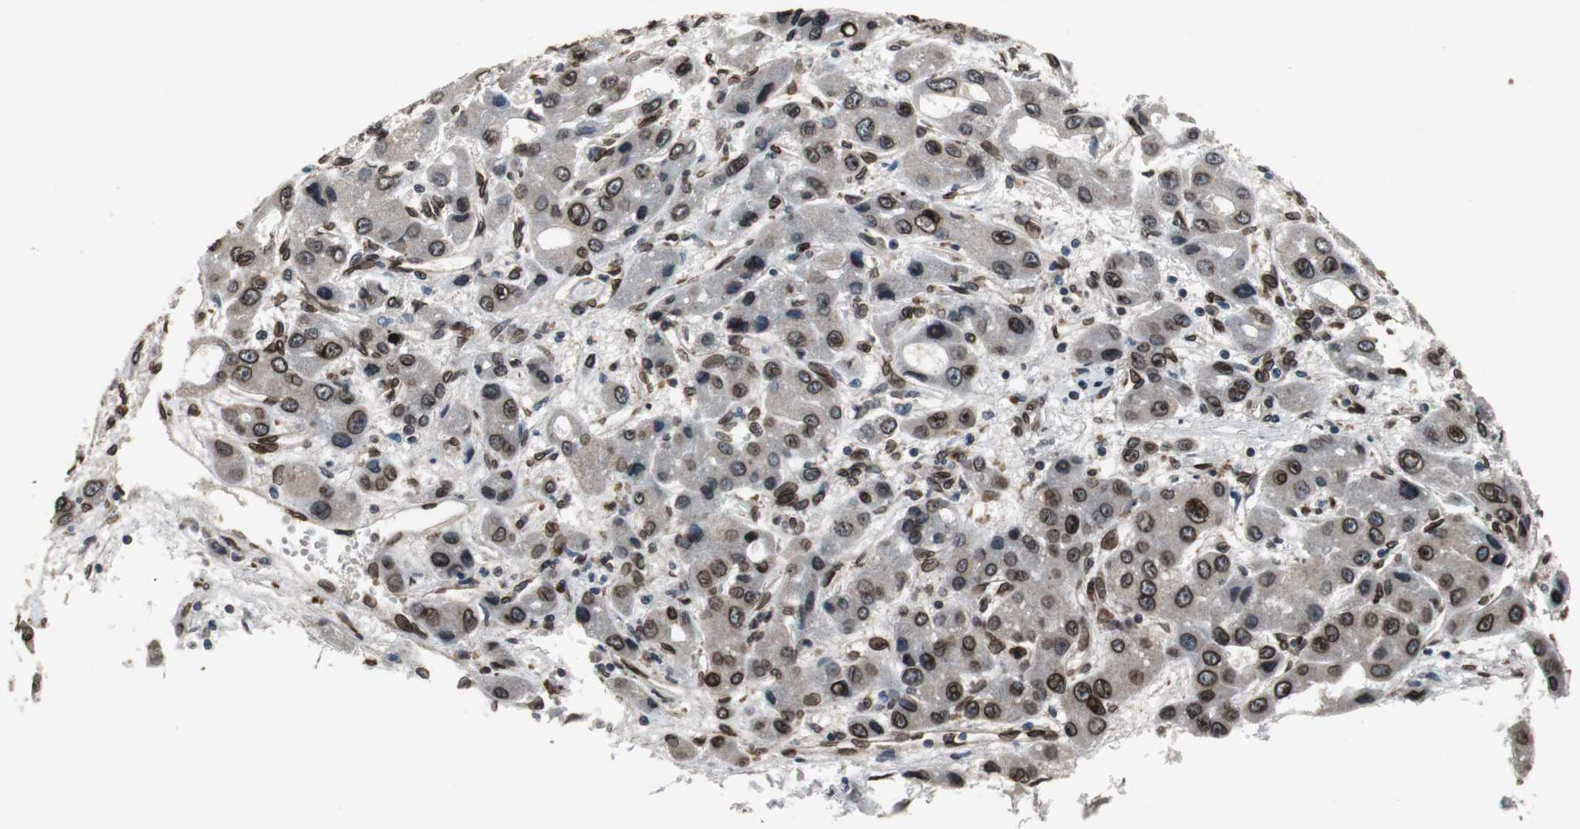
{"staining": {"intensity": "strong", "quantity": ">75%", "location": "cytoplasmic/membranous,nuclear"}, "tissue": "liver cancer", "cell_type": "Tumor cells", "image_type": "cancer", "snomed": [{"axis": "morphology", "description": "Carcinoma, Hepatocellular, NOS"}, {"axis": "topography", "description": "Liver"}], "caption": "Immunohistochemistry (IHC) of hepatocellular carcinoma (liver) displays high levels of strong cytoplasmic/membranous and nuclear expression in about >75% of tumor cells.", "gene": "LMNA", "patient": {"sex": "male", "age": 55}}